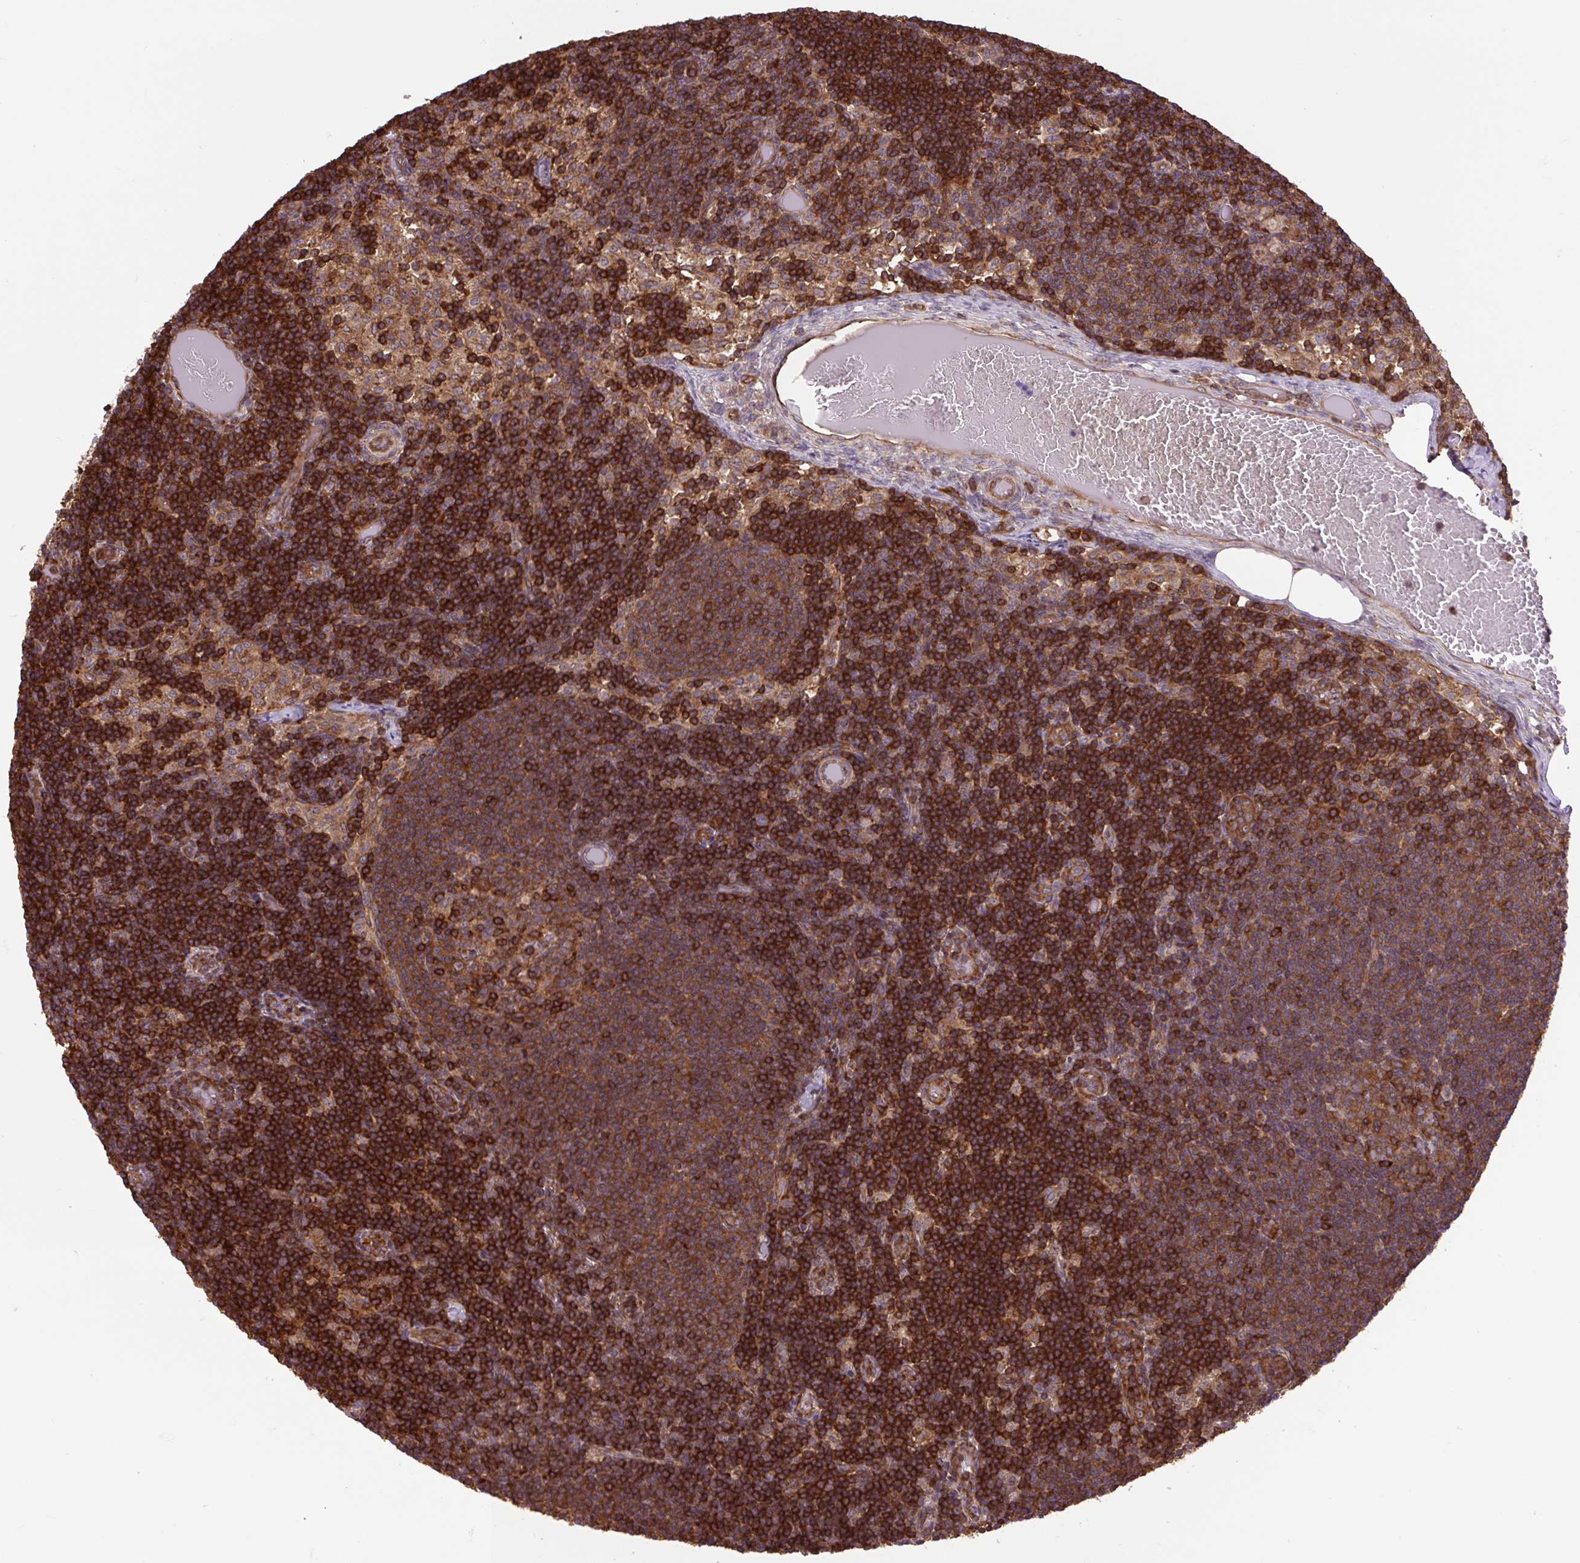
{"staining": {"intensity": "strong", "quantity": "<25%", "location": "cytoplasmic/membranous"}, "tissue": "lymph node", "cell_type": "Germinal center cells", "image_type": "normal", "snomed": [{"axis": "morphology", "description": "Normal tissue, NOS"}, {"axis": "topography", "description": "Lymph node"}], "caption": "Protein staining by immunohistochemistry (IHC) reveals strong cytoplasmic/membranous staining in about <25% of germinal center cells in benign lymph node. (brown staining indicates protein expression, while blue staining denotes nuclei).", "gene": "PLCG1", "patient": {"sex": "female", "age": 31}}